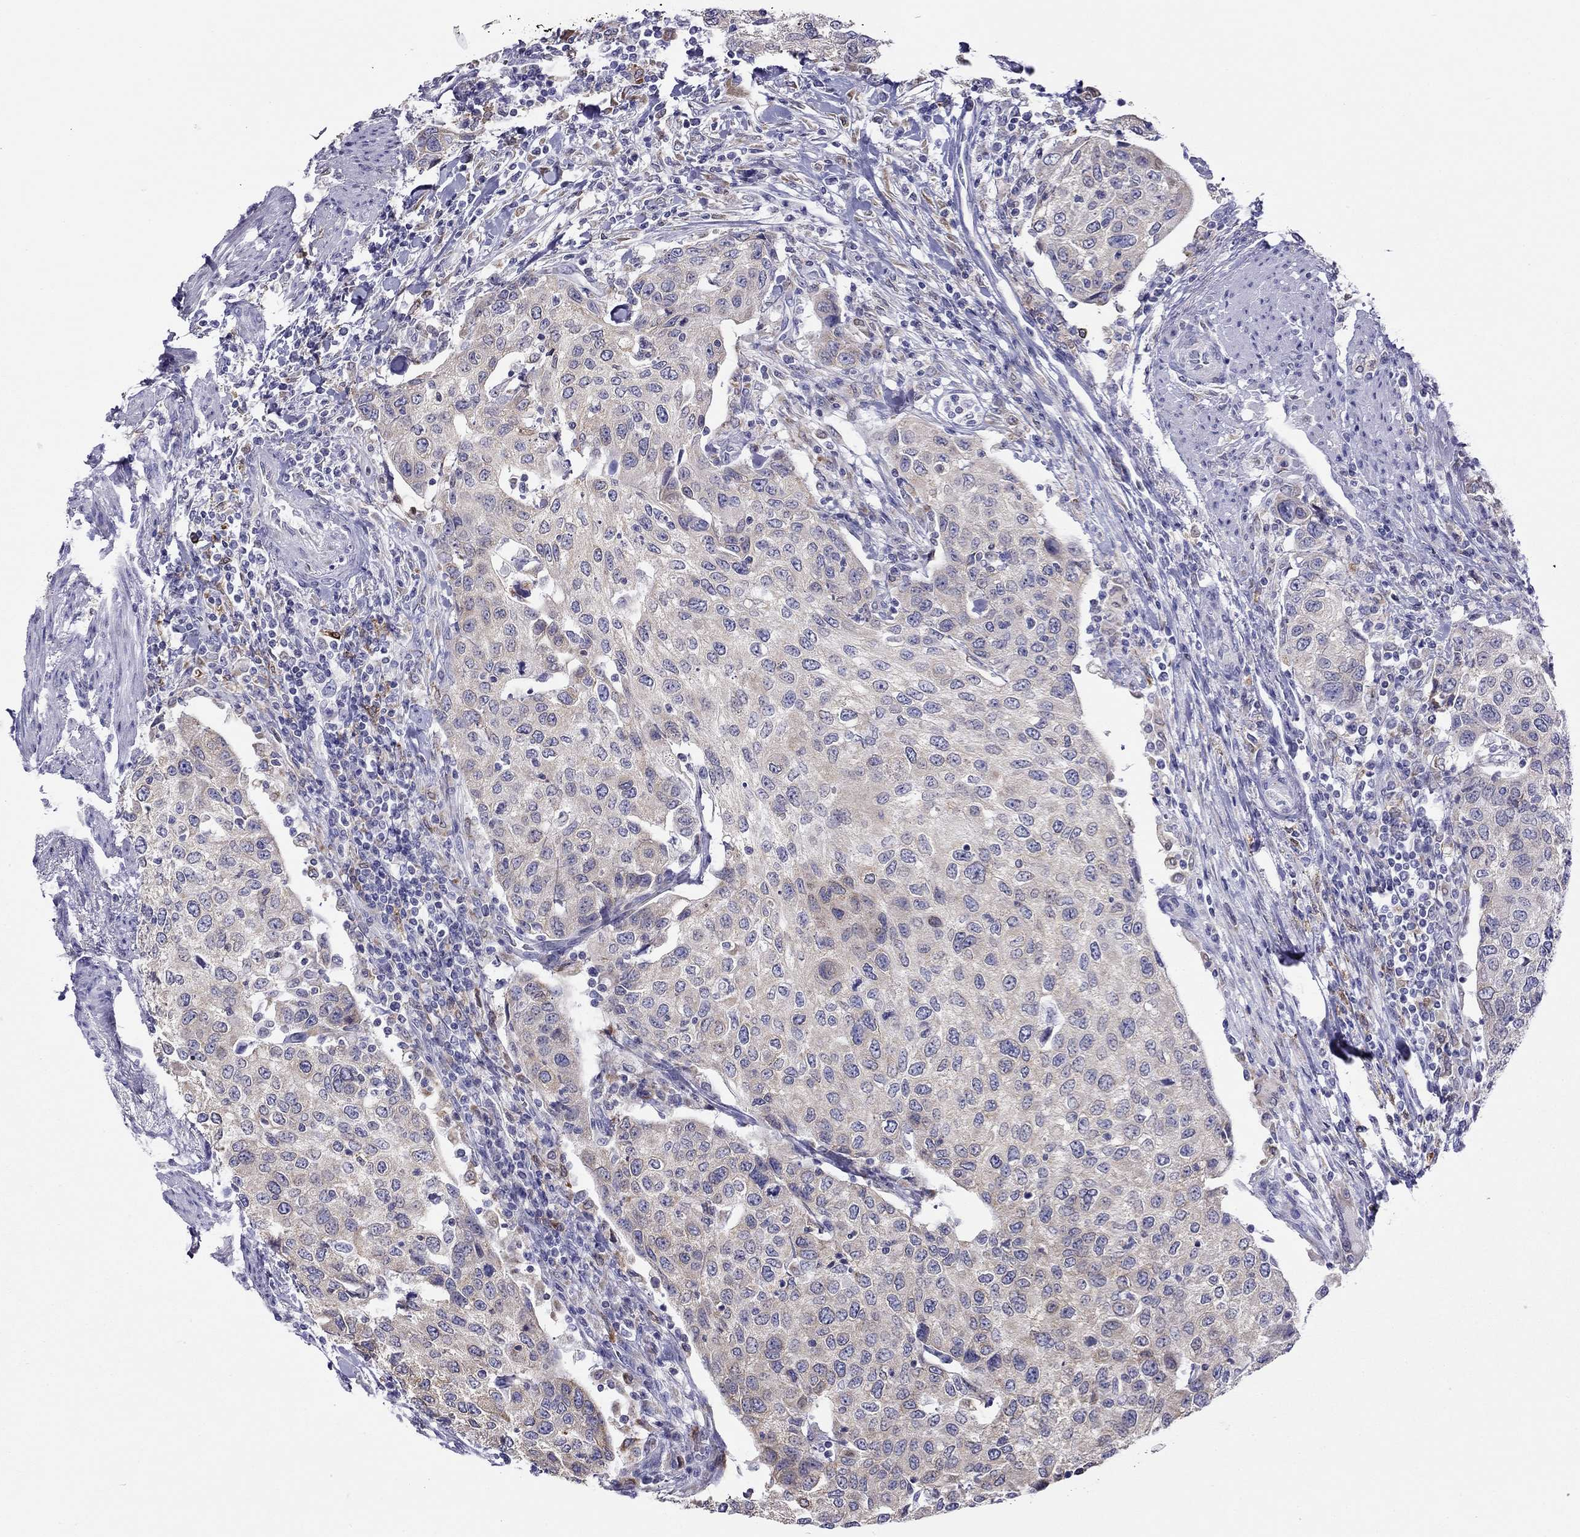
{"staining": {"intensity": "moderate", "quantity": "25%-75%", "location": "cytoplasmic/membranous"}, "tissue": "urothelial cancer", "cell_type": "Tumor cells", "image_type": "cancer", "snomed": [{"axis": "morphology", "description": "Urothelial carcinoma, High grade"}, {"axis": "topography", "description": "Urinary bladder"}], "caption": "Urothelial cancer tissue shows moderate cytoplasmic/membranous expression in approximately 25%-75% of tumor cells The staining was performed using DAB, with brown indicating positive protein expression. Nuclei are stained blue with hematoxylin.", "gene": "SLC46A2", "patient": {"sex": "female", "age": 78}}